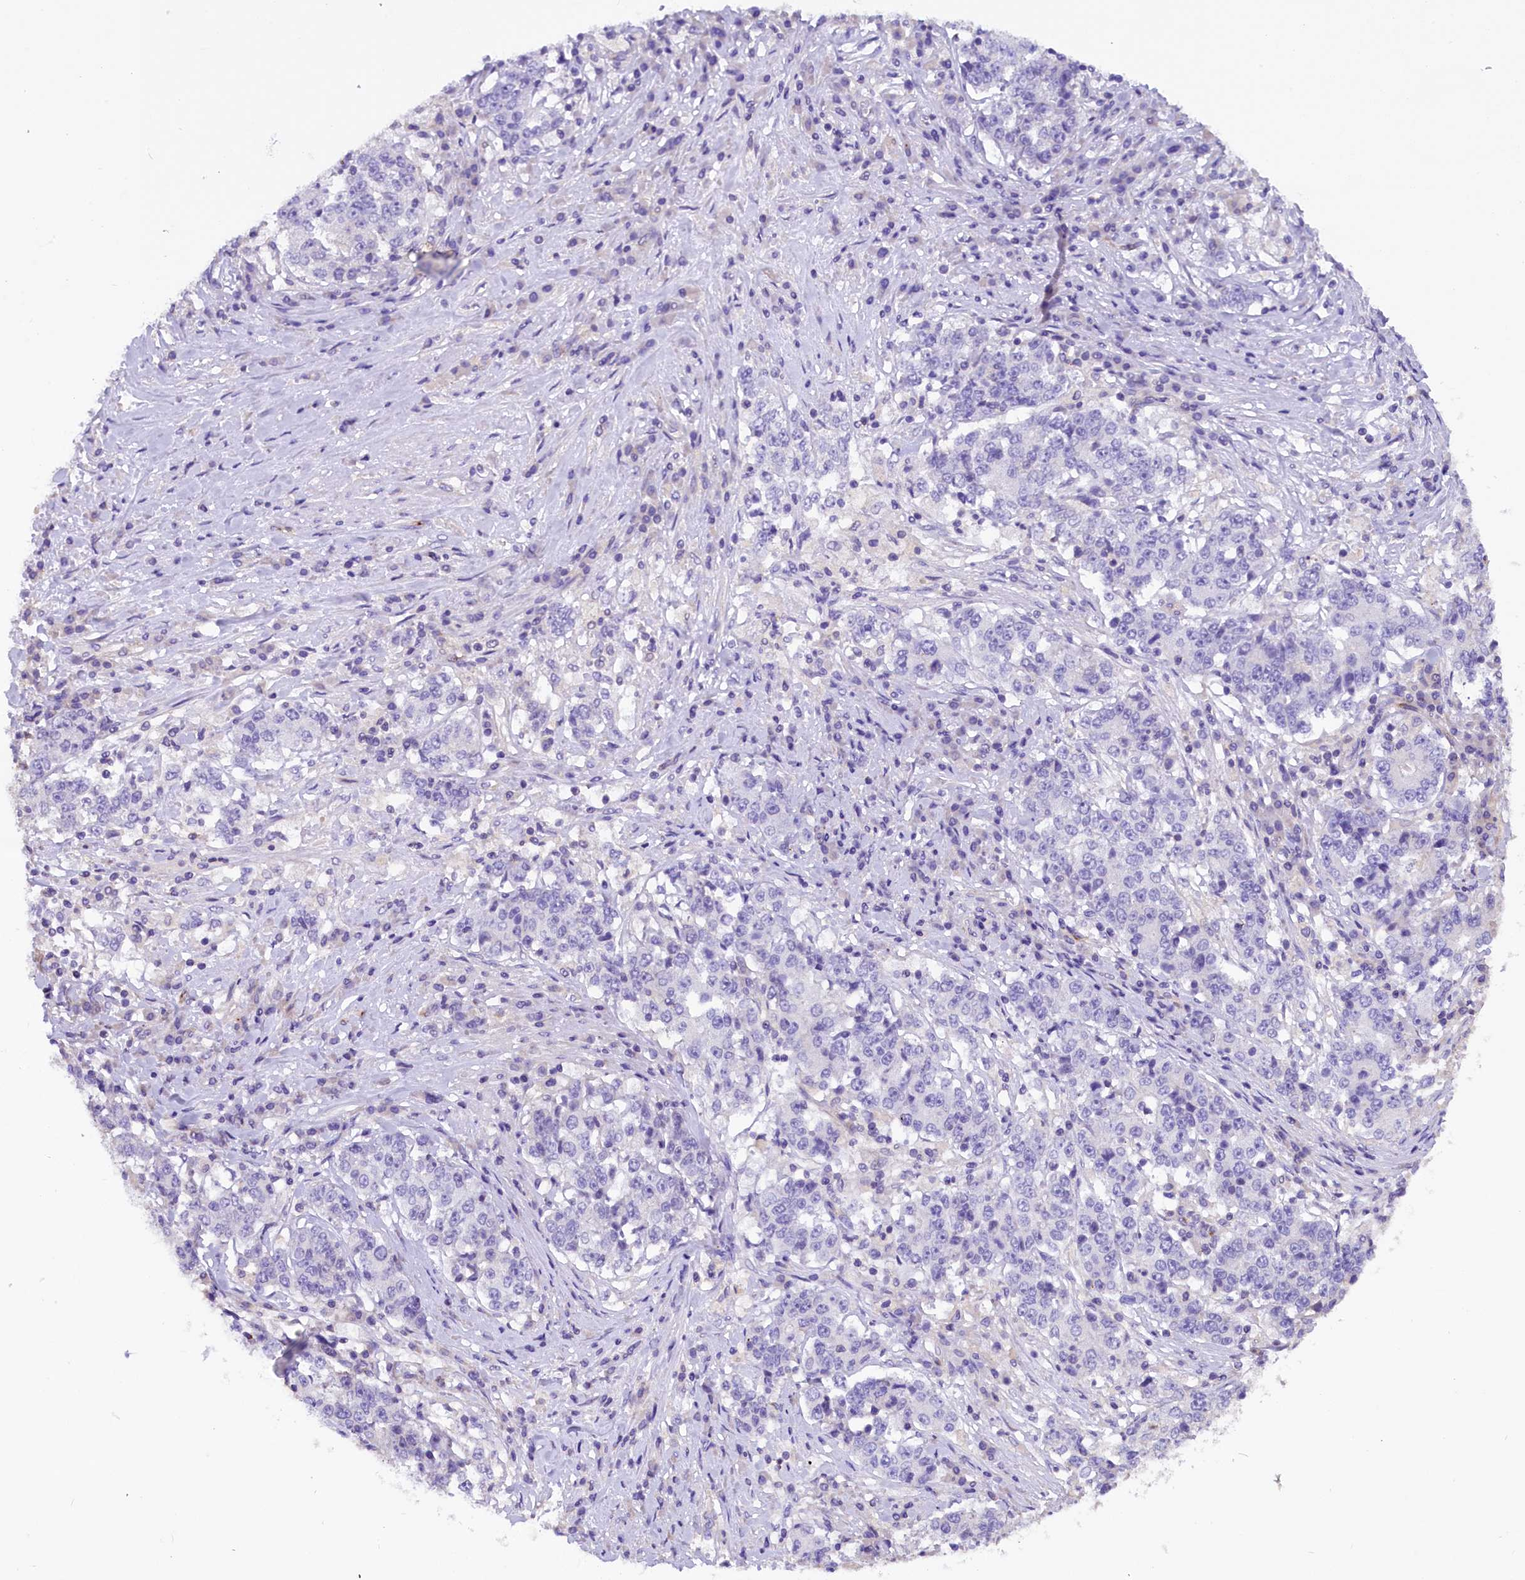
{"staining": {"intensity": "negative", "quantity": "none", "location": "none"}, "tissue": "stomach cancer", "cell_type": "Tumor cells", "image_type": "cancer", "snomed": [{"axis": "morphology", "description": "Adenocarcinoma, NOS"}, {"axis": "topography", "description": "Stomach"}], "caption": "An IHC image of stomach cancer is shown. There is no staining in tumor cells of stomach cancer.", "gene": "AP3B2", "patient": {"sex": "male", "age": 59}}